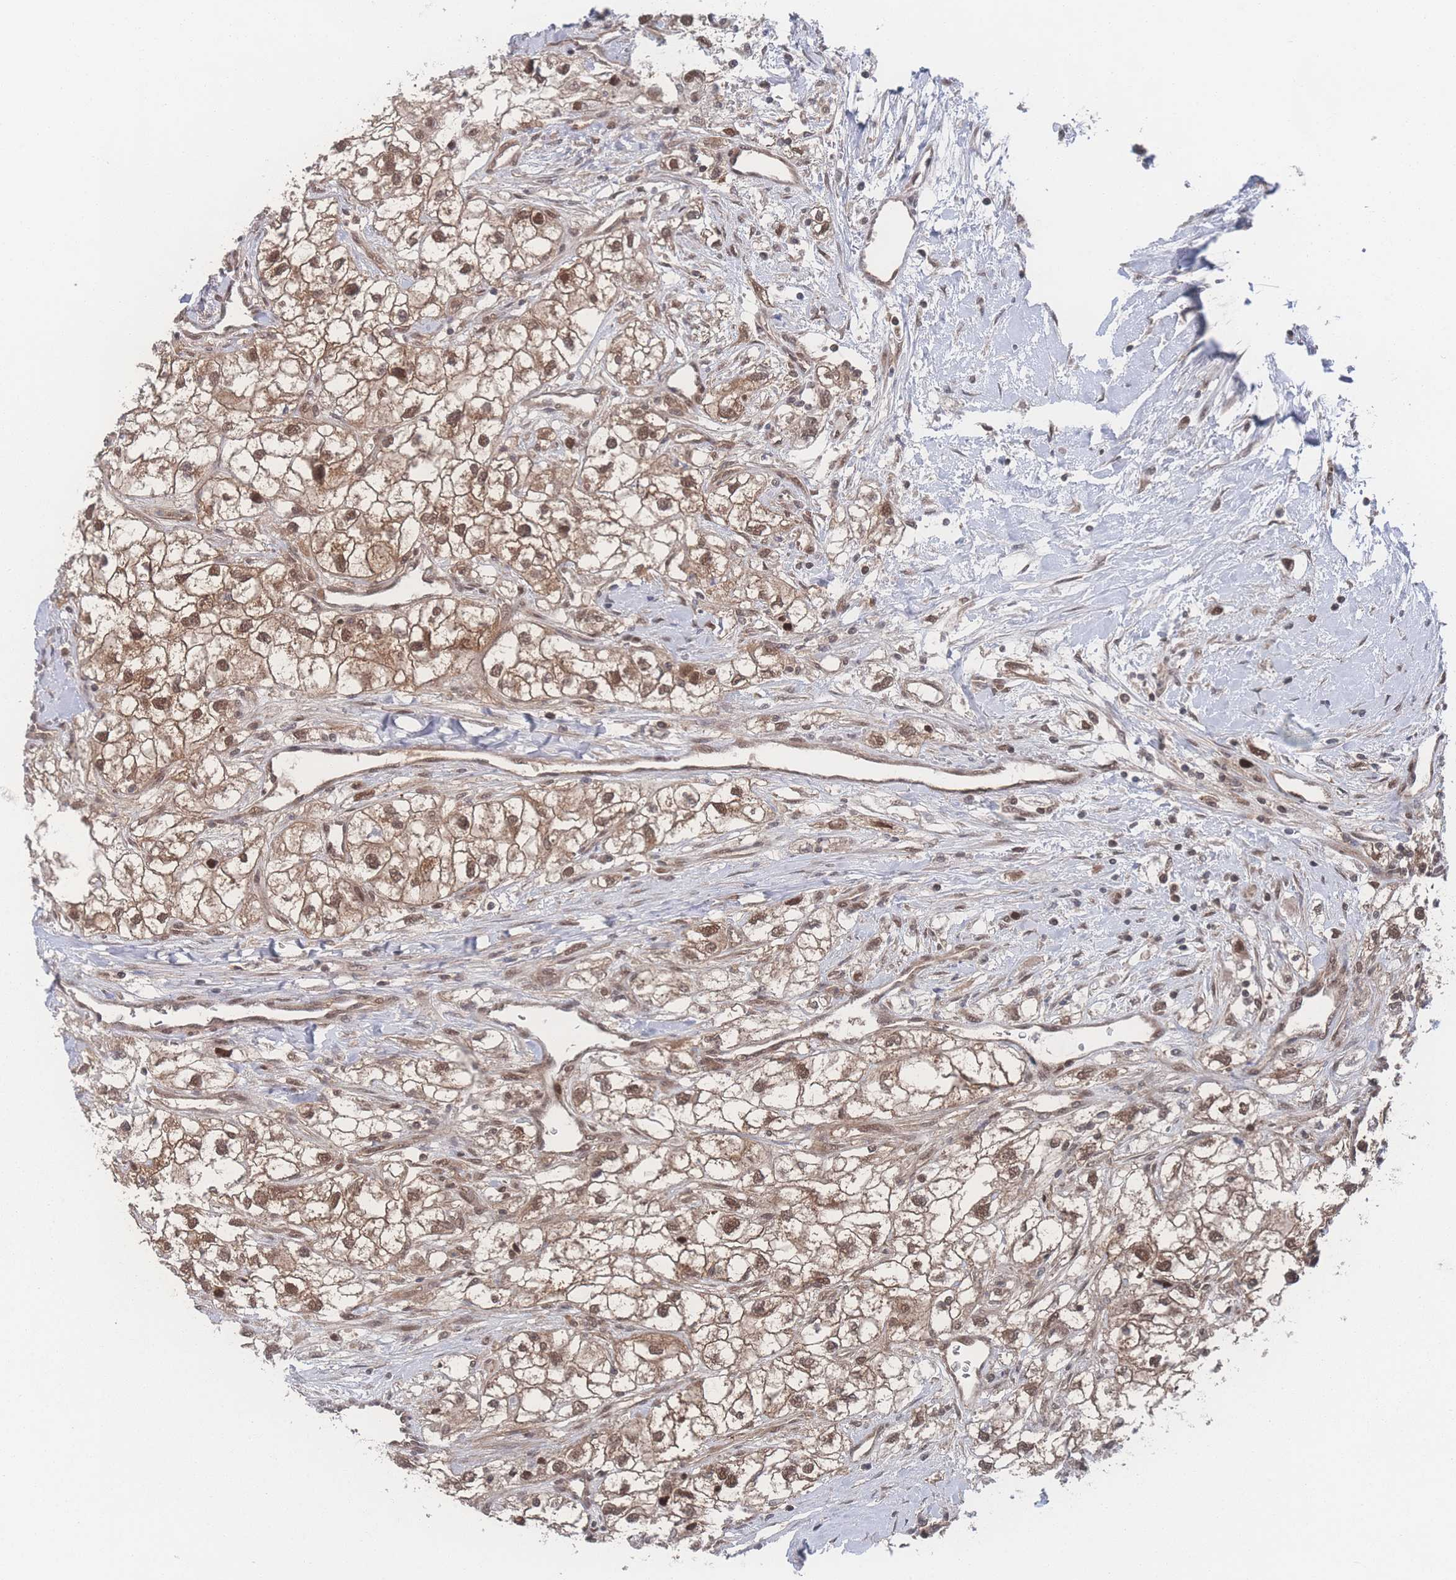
{"staining": {"intensity": "moderate", "quantity": ">75%", "location": "cytoplasmic/membranous,nuclear"}, "tissue": "renal cancer", "cell_type": "Tumor cells", "image_type": "cancer", "snomed": [{"axis": "morphology", "description": "Adenocarcinoma, NOS"}, {"axis": "topography", "description": "Kidney"}], "caption": "Renal cancer stained for a protein demonstrates moderate cytoplasmic/membranous and nuclear positivity in tumor cells.", "gene": "PSMA1", "patient": {"sex": "male", "age": 59}}